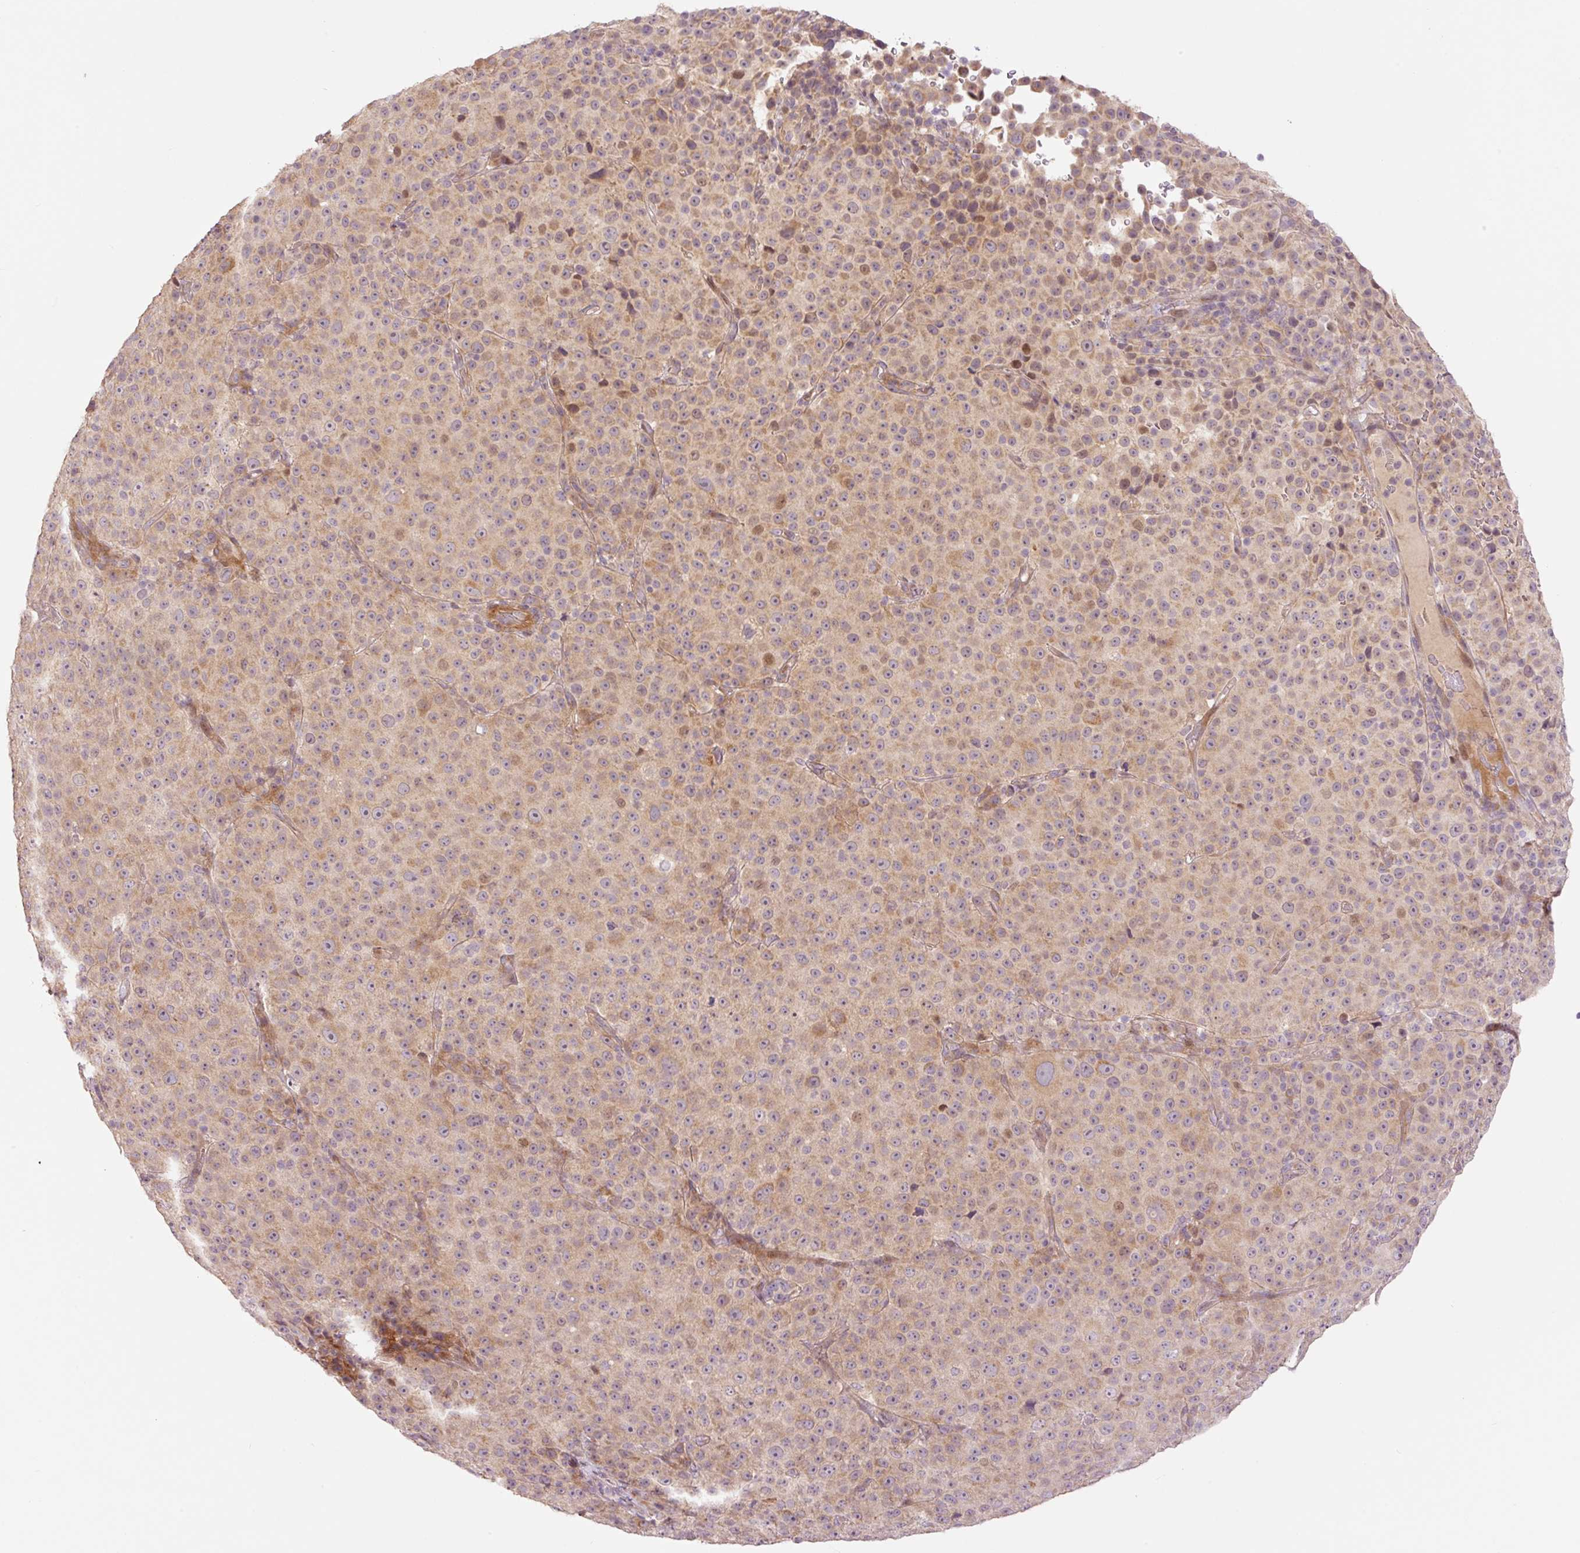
{"staining": {"intensity": "weak", "quantity": ">75%", "location": "cytoplasmic/membranous,nuclear"}, "tissue": "melanoma", "cell_type": "Tumor cells", "image_type": "cancer", "snomed": [{"axis": "morphology", "description": "Malignant melanoma, Metastatic site"}, {"axis": "topography", "description": "Skin"}, {"axis": "topography", "description": "Lymph node"}], "caption": "Immunohistochemical staining of human malignant melanoma (metastatic site) exhibits low levels of weak cytoplasmic/membranous and nuclear protein expression in approximately >75% of tumor cells.", "gene": "SLC29A3", "patient": {"sex": "male", "age": 66}}